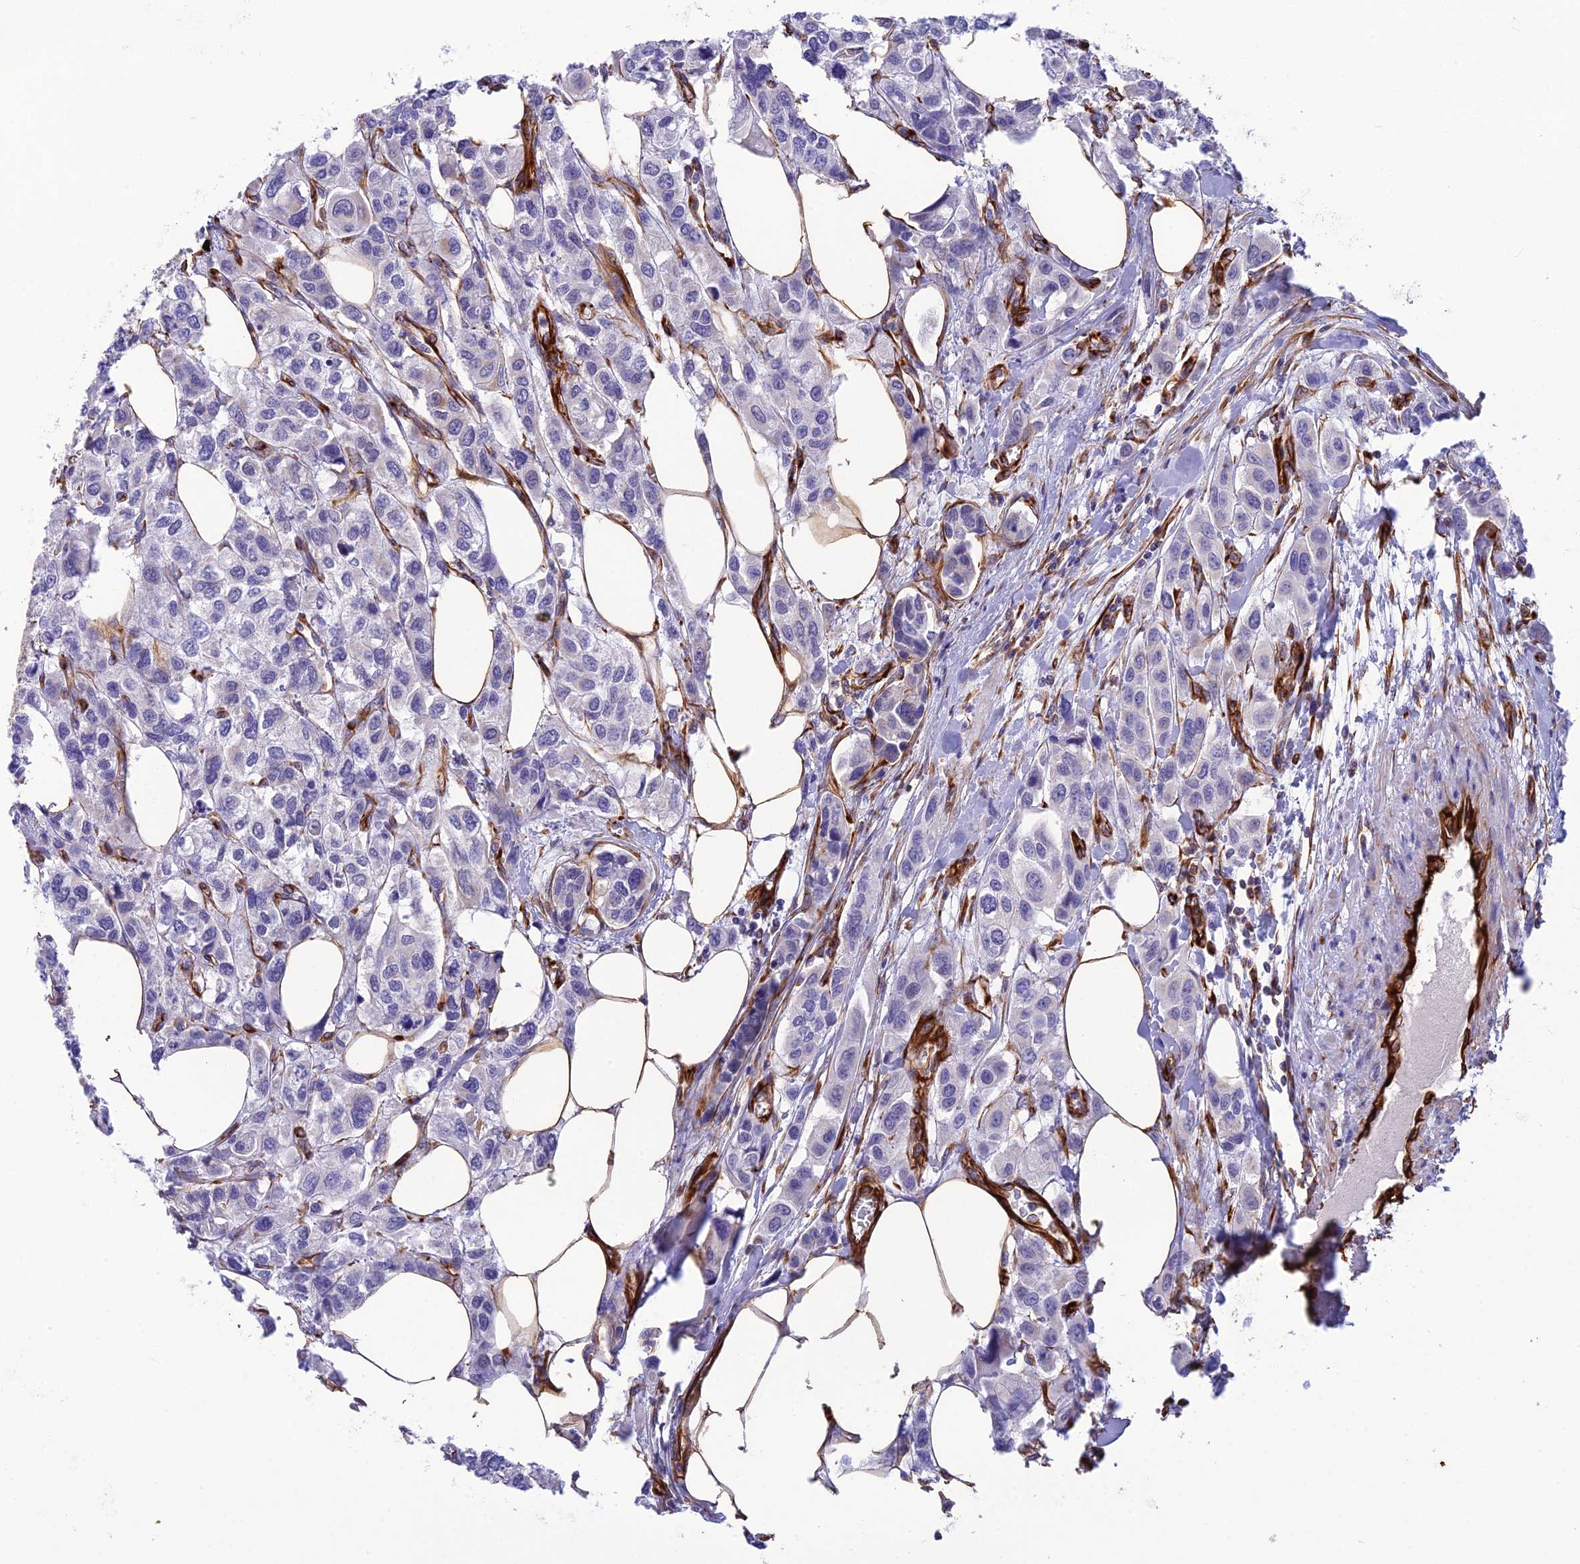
{"staining": {"intensity": "negative", "quantity": "none", "location": "none"}, "tissue": "urothelial cancer", "cell_type": "Tumor cells", "image_type": "cancer", "snomed": [{"axis": "morphology", "description": "Urothelial carcinoma, High grade"}, {"axis": "topography", "description": "Urinary bladder"}], "caption": "DAB immunohistochemical staining of human urothelial cancer reveals no significant positivity in tumor cells.", "gene": "FBXL20", "patient": {"sex": "male", "age": 67}}